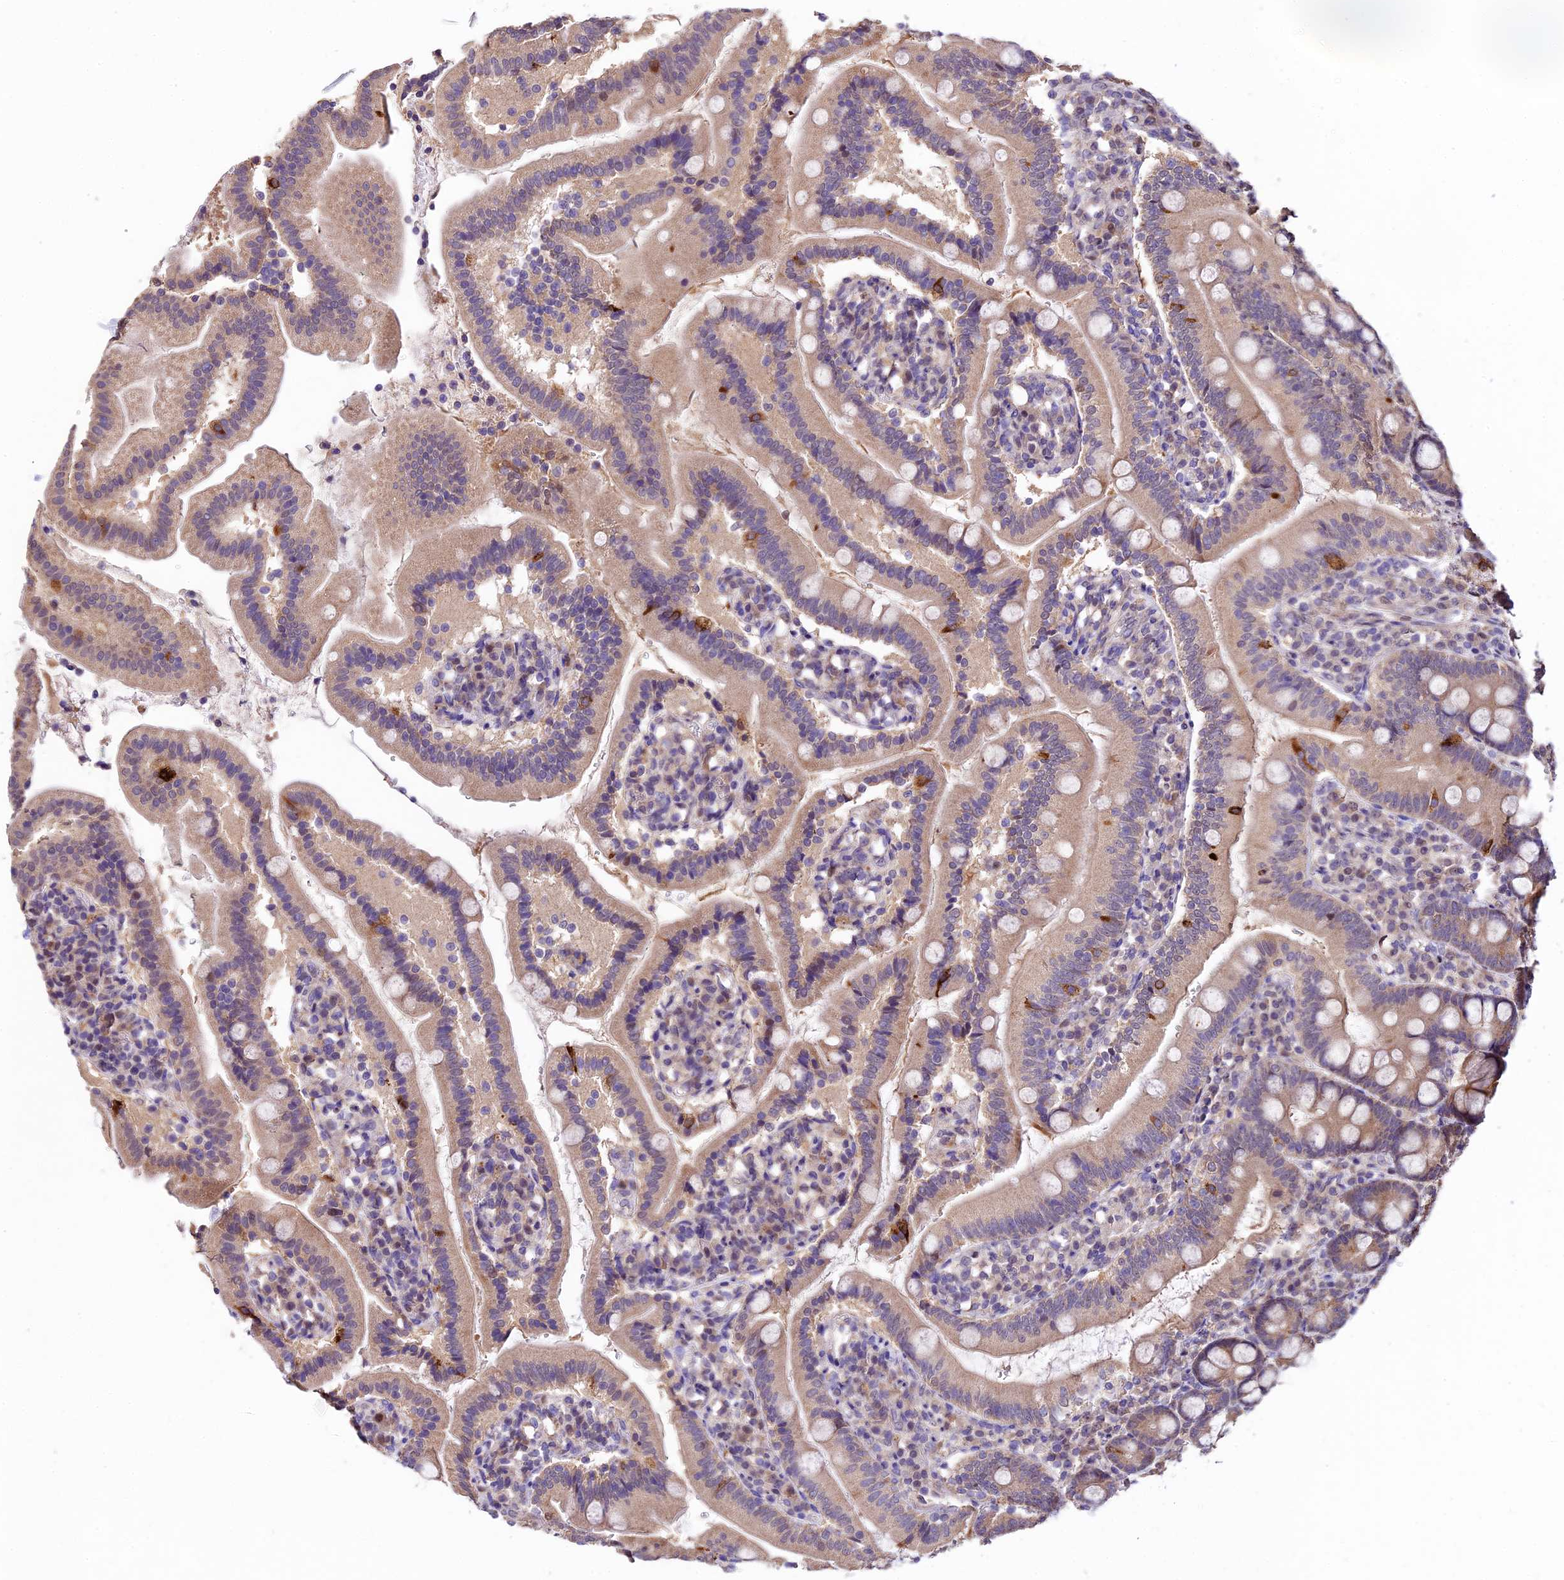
{"staining": {"intensity": "weak", "quantity": "25%-75%", "location": "cytoplasmic/membranous"}, "tissue": "duodenum", "cell_type": "Glandular cells", "image_type": "normal", "snomed": [{"axis": "morphology", "description": "Normal tissue, NOS"}, {"axis": "topography", "description": "Duodenum"}], "caption": "Brown immunohistochemical staining in unremarkable duodenum reveals weak cytoplasmic/membranous staining in approximately 25%-75% of glandular cells.", "gene": "SBNO2", "patient": {"sex": "female", "age": 67}}